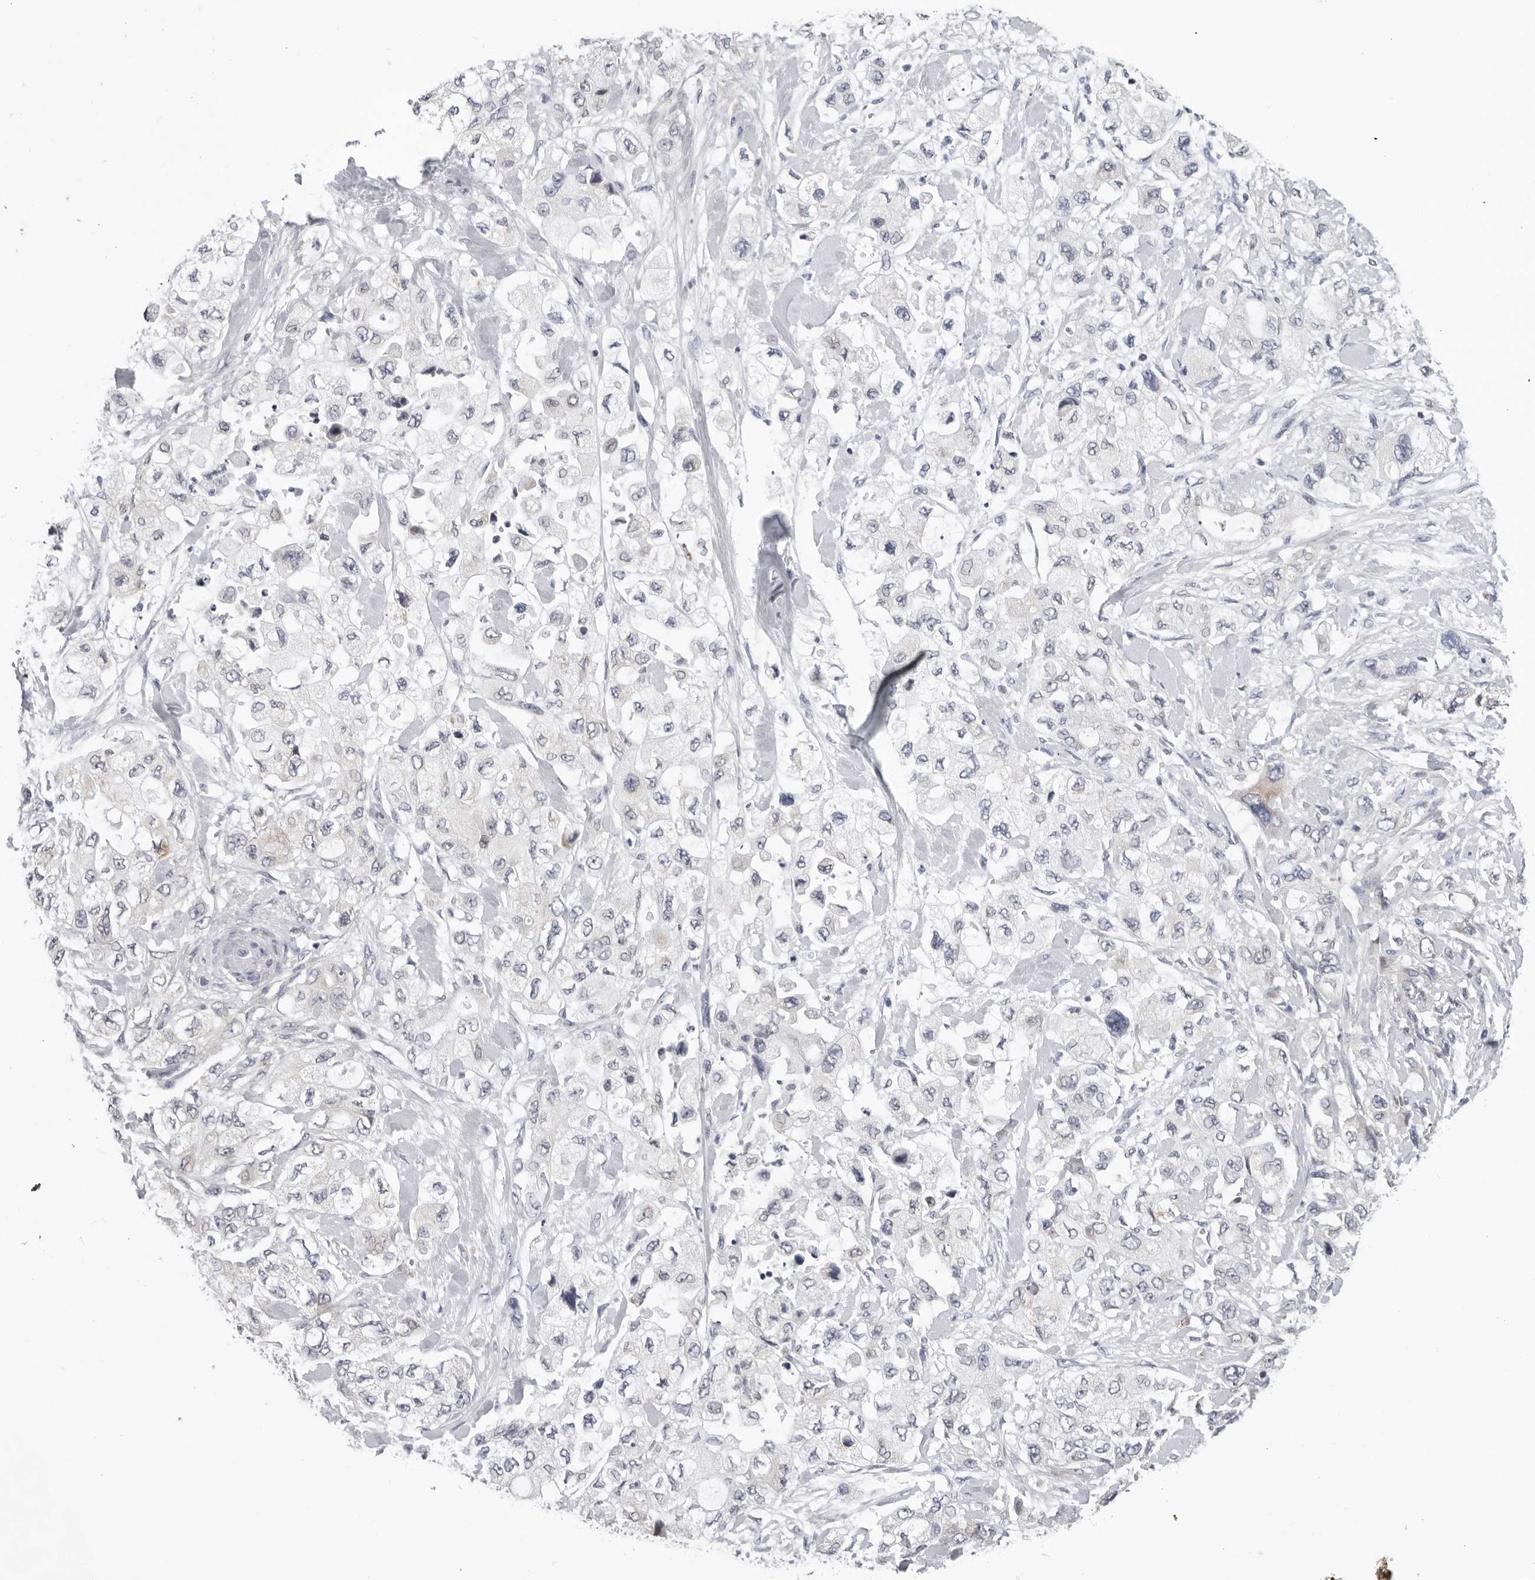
{"staining": {"intensity": "negative", "quantity": "none", "location": "none"}, "tissue": "pancreatic cancer", "cell_type": "Tumor cells", "image_type": "cancer", "snomed": [{"axis": "morphology", "description": "Adenocarcinoma, NOS"}, {"axis": "topography", "description": "Pancreas"}], "caption": "The photomicrograph exhibits no staining of tumor cells in adenocarcinoma (pancreatic).", "gene": "CPT2", "patient": {"sex": "female", "age": 73}}